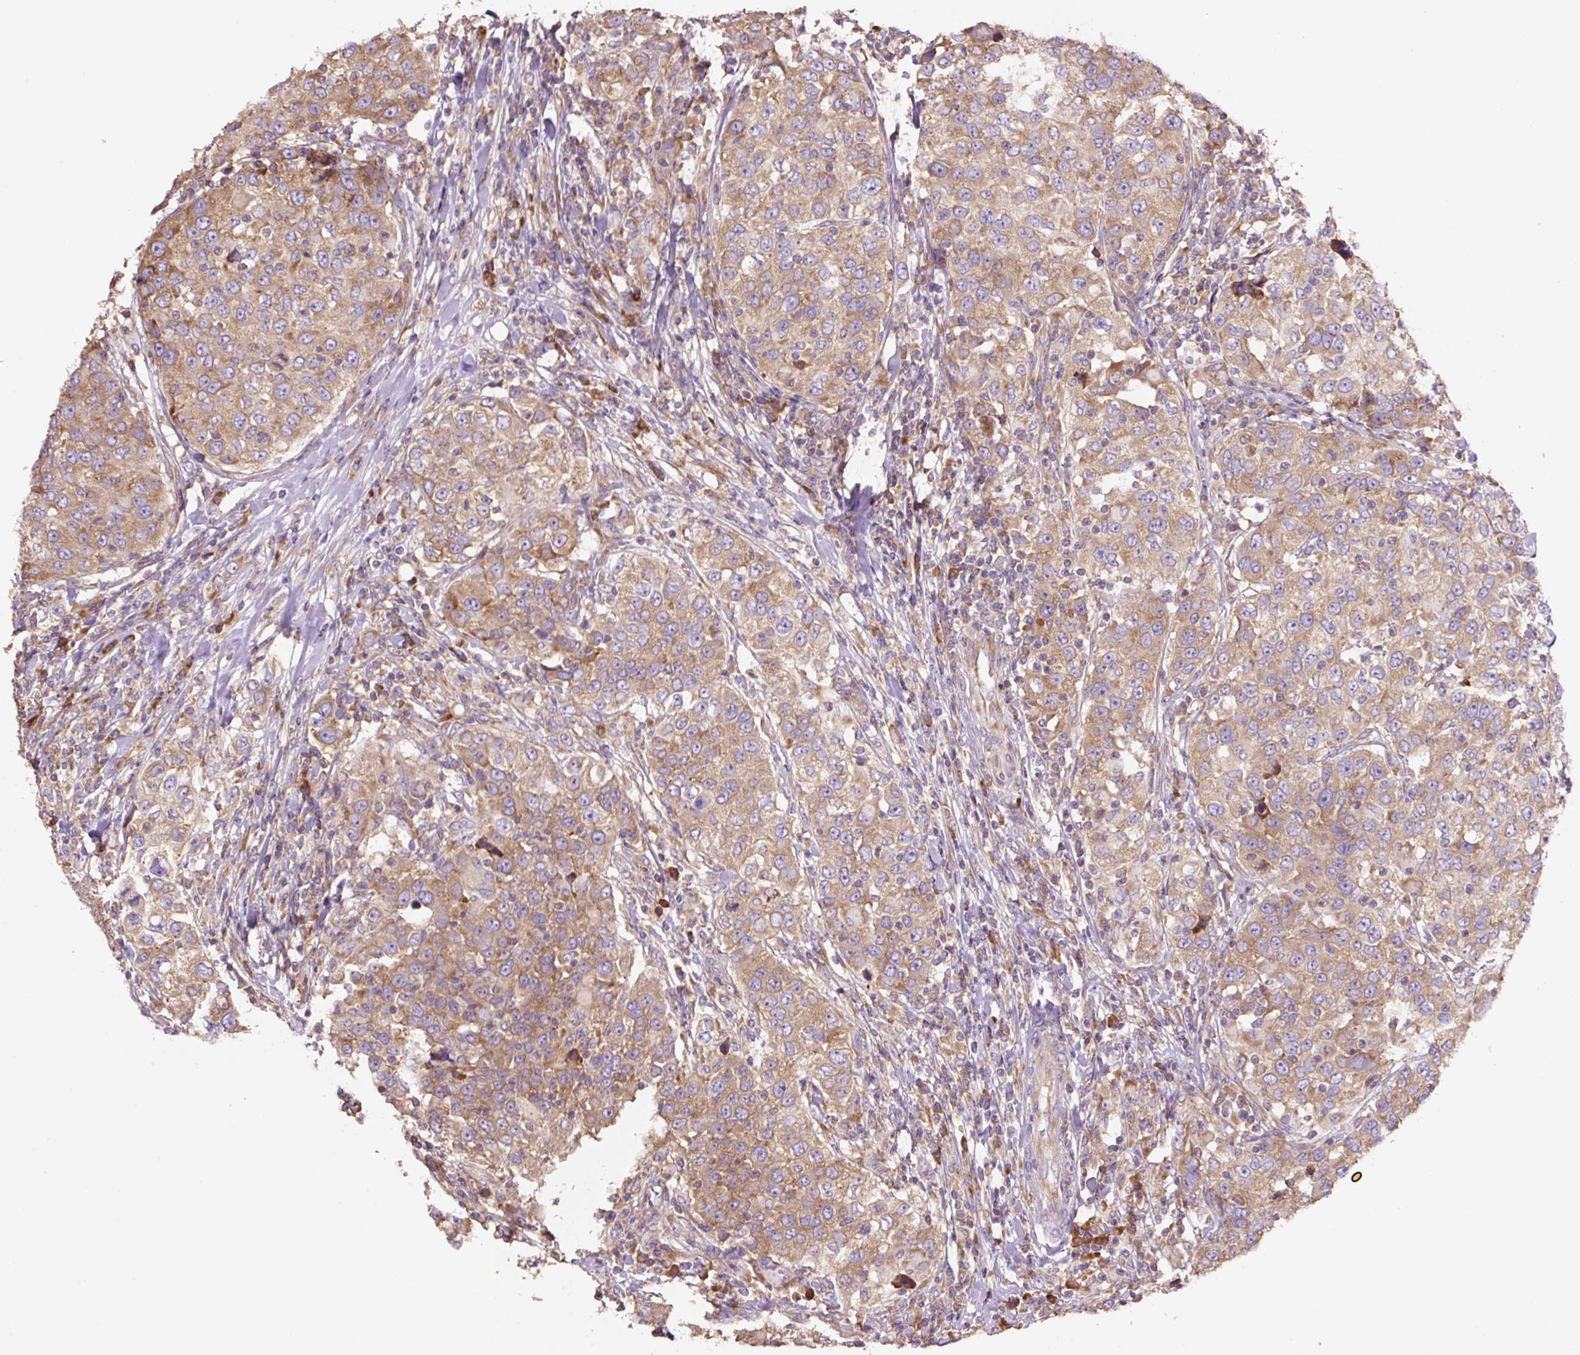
{"staining": {"intensity": "moderate", "quantity": ">75%", "location": "cytoplasmic/membranous"}, "tissue": "urothelial cancer", "cell_type": "Tumor cells", "image_type": "cancer", "snomed": [{"axis": "morphology", "description": "Urothelial carcinoma, High grade"}, {"axis": "topography", "description": "Urinary bladder"}], "caption": "The immunohistochemical stain highlights moderate cytoplasmic/membranous staining in tumor cells of high-grade urothelial carcinoma tissue. (DAB (3,3'-diaminobenzidine) IHC with brightfield microscopy, high magnification).", "gene": "RPS23", "patient": {"sex": "female", "age": 80}}